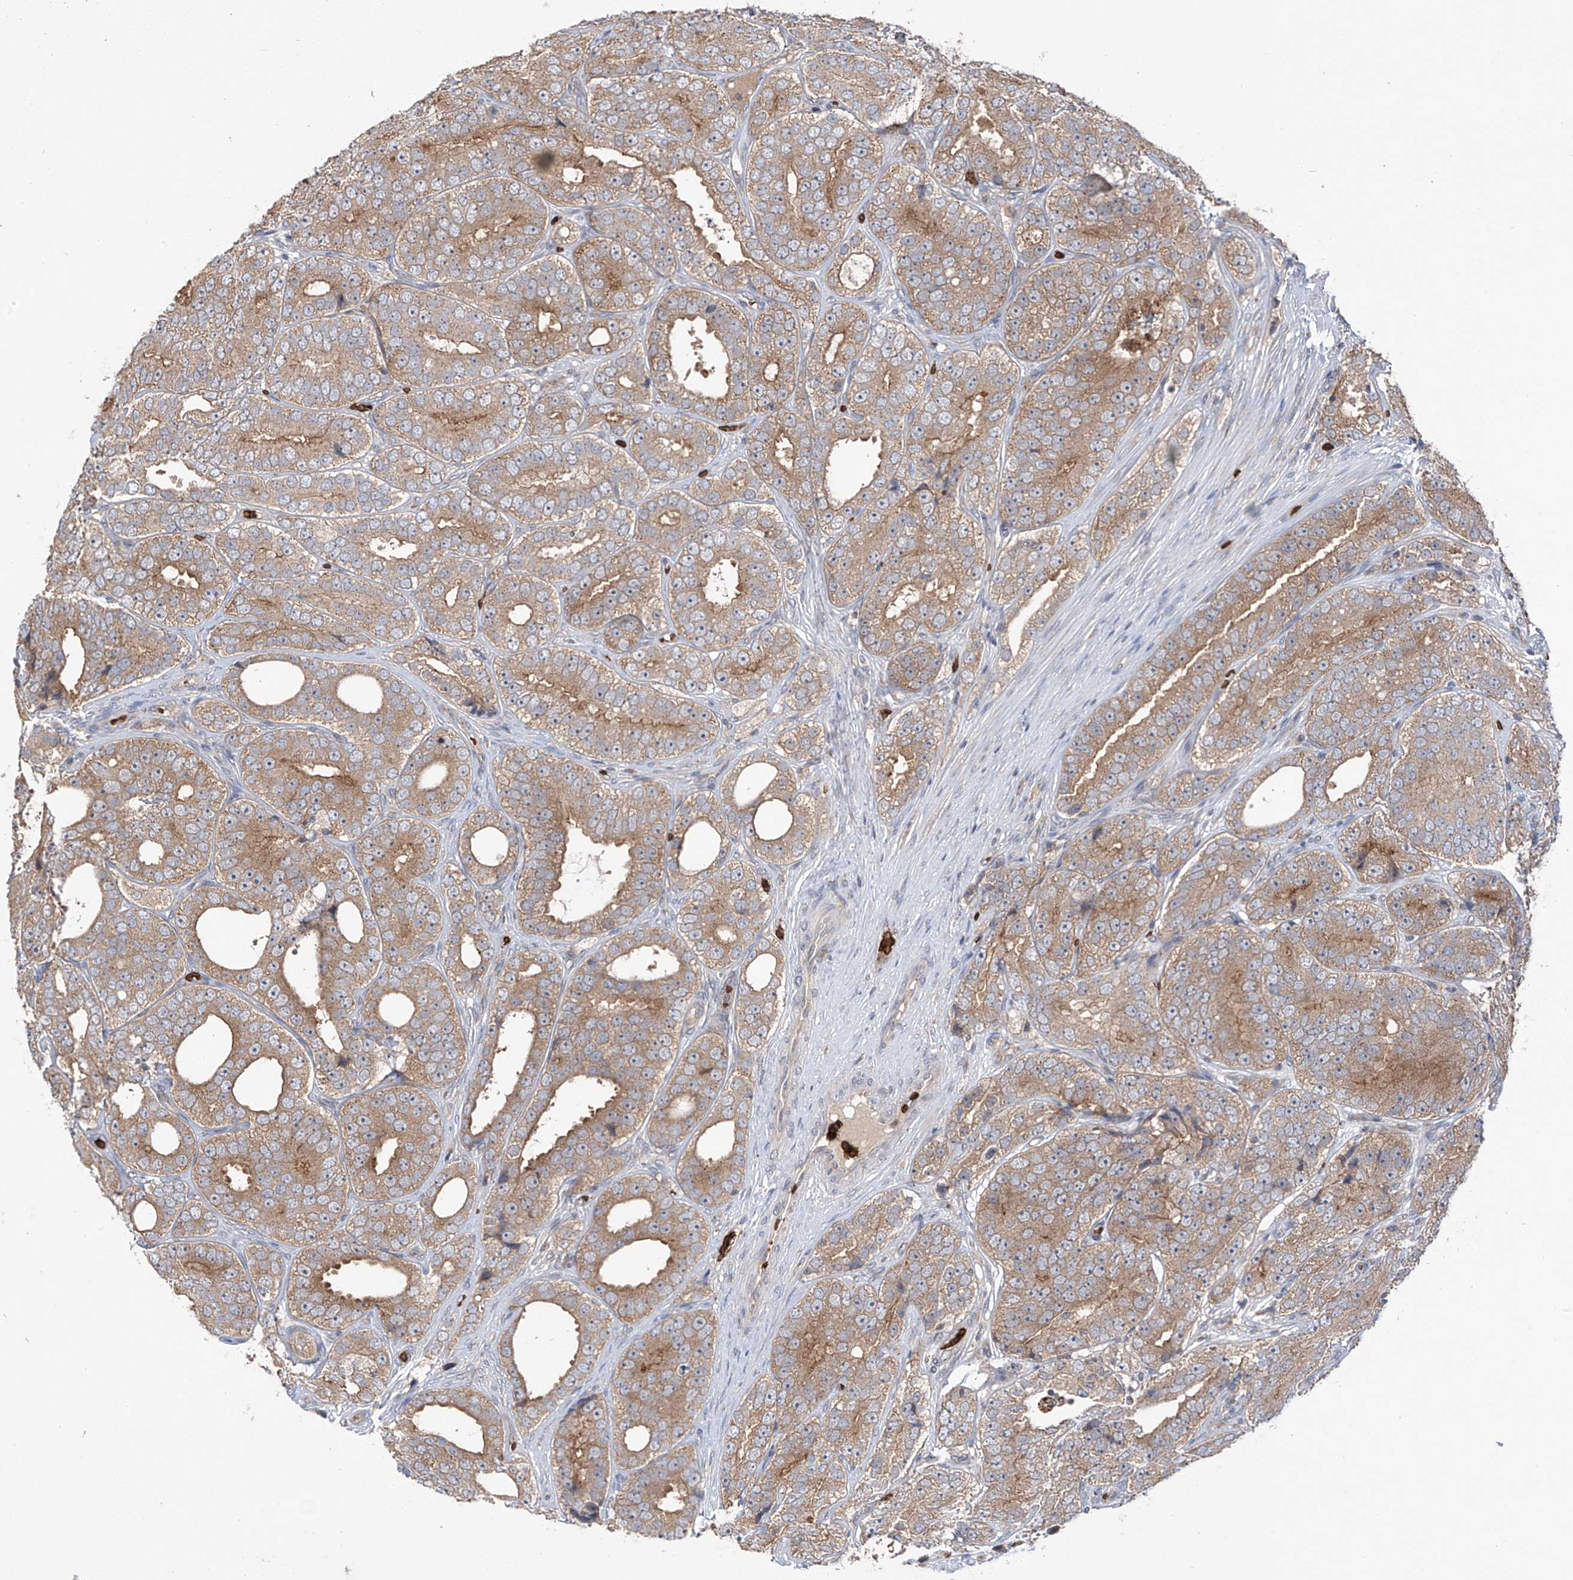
{"staining": {"intensity": "weak", "quantity": ">75%", "location": "cytoplasmic/membranous"}, "tissue": "prostate cancer", "cell_type": "Tumor cells", "image_type": "cancer", "snomed": [{"axis": "morphology", "description": "Adenocarcinoma, High grade"}, {"axis": "topography", "description": "Prostate"}], "caption": "DAB immunohistochemical staining of human prostate cancer (high-grade adenocarcinoma) exhibits weak cytoplasmic/membranous protein positivity in about >75% of tumor cells.", "gene": "ZDHHC9", "patient": {"sex": "male", "age": 56}}